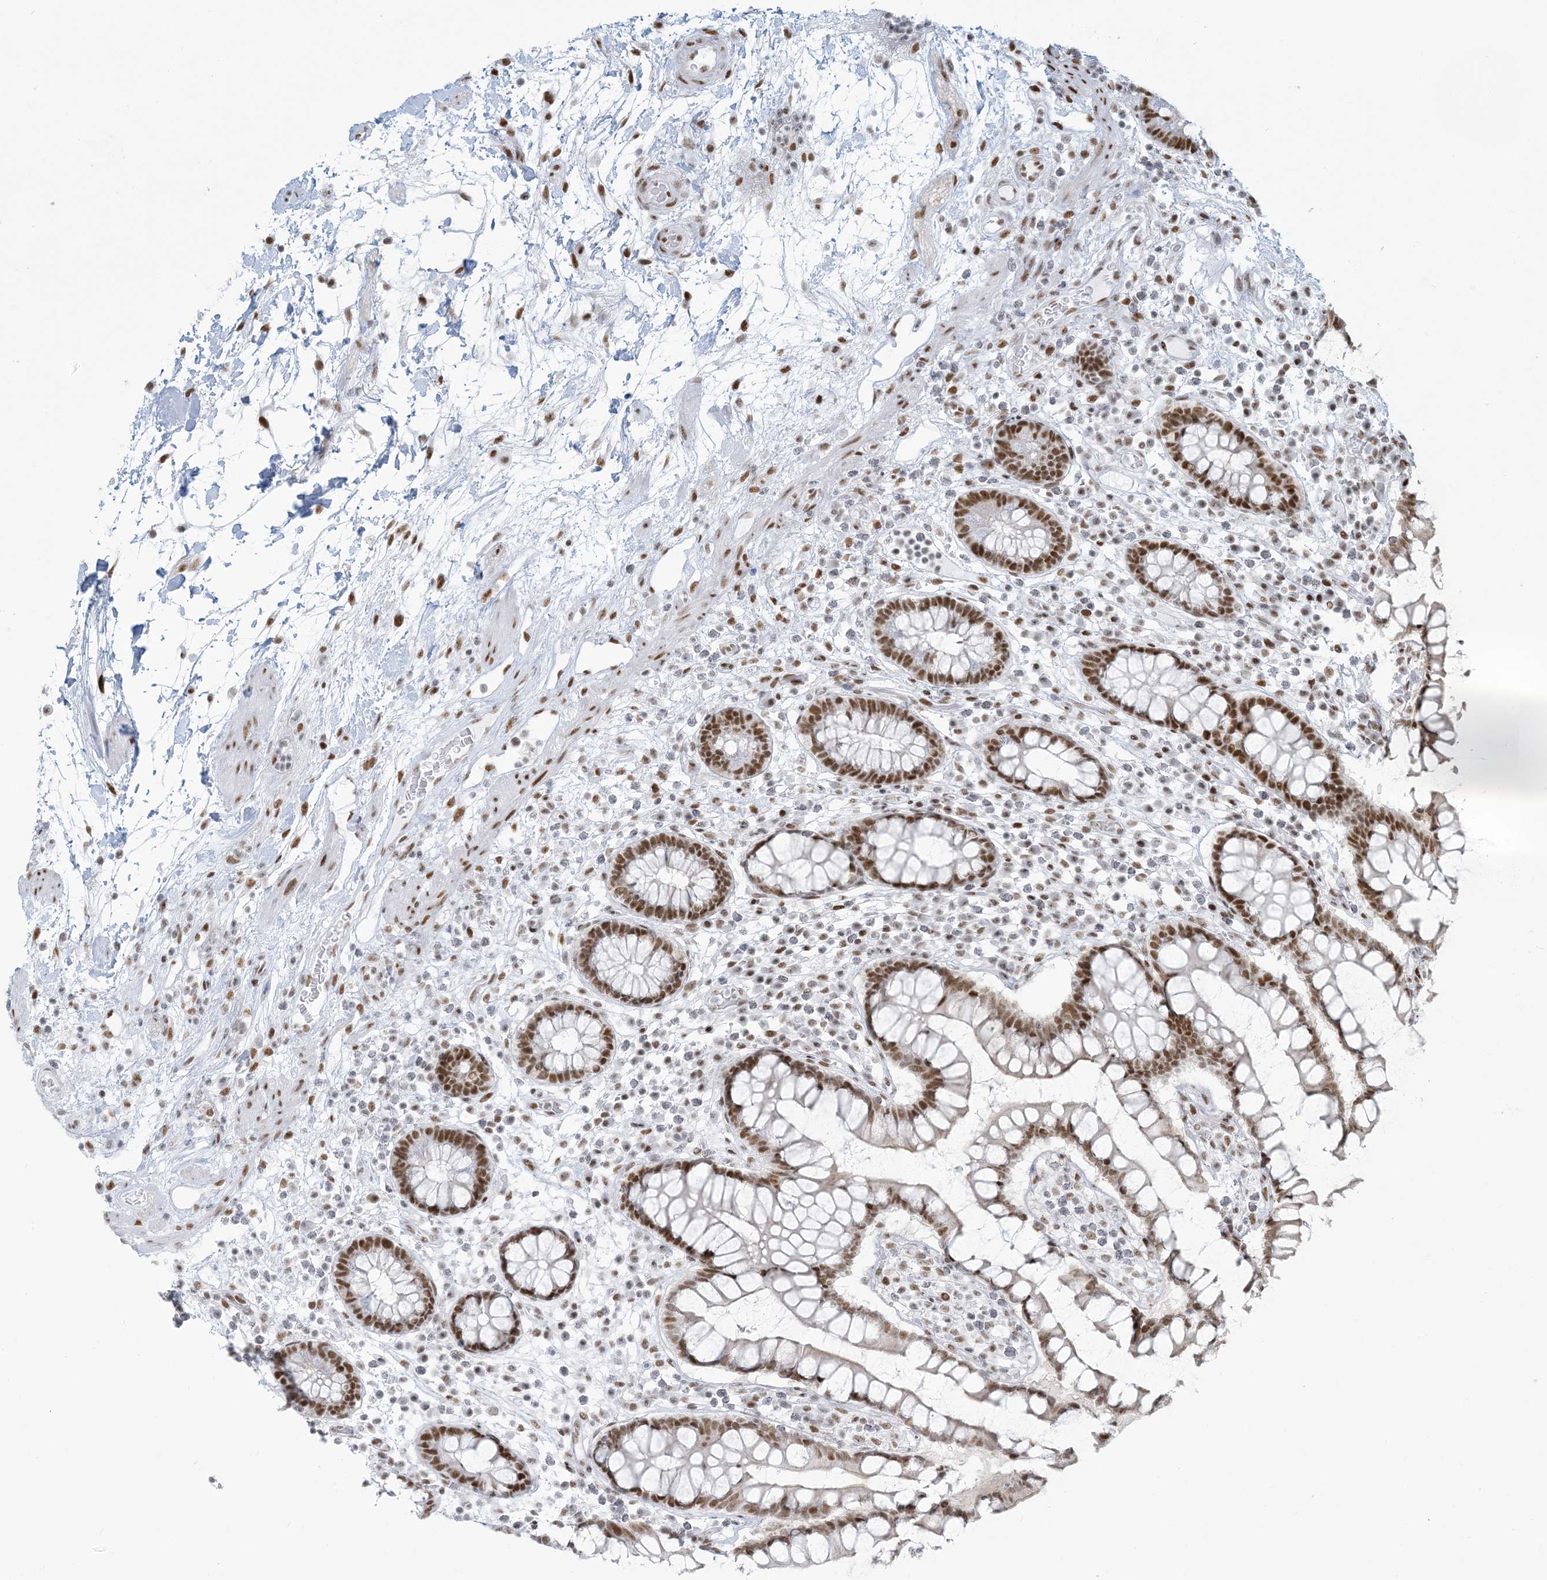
{"staining": {"intensity": "moderate", "quantity": ">75%", "location": "nuclear"}, "tissue": "colon", "cell_type": "Endothelial cells", "image_type": "normal", "snomed": [{"axis": "morphology", "description": "Normal tissue, NOS"}, {"axis": "topography", "description": "Colon"}], "caption": "IHC staining of normal colon, which exhibits medium levels of moderate nuclear positivity in about >75% of endothelial cells indicating moderate nuclear protein staining. The staining was performed using DAB (brown) for protein detection and nuclei were counterstained in hematoxylin (blue).", "gene": "STAG1", "patient": {"sex": "female", "age": 79}}